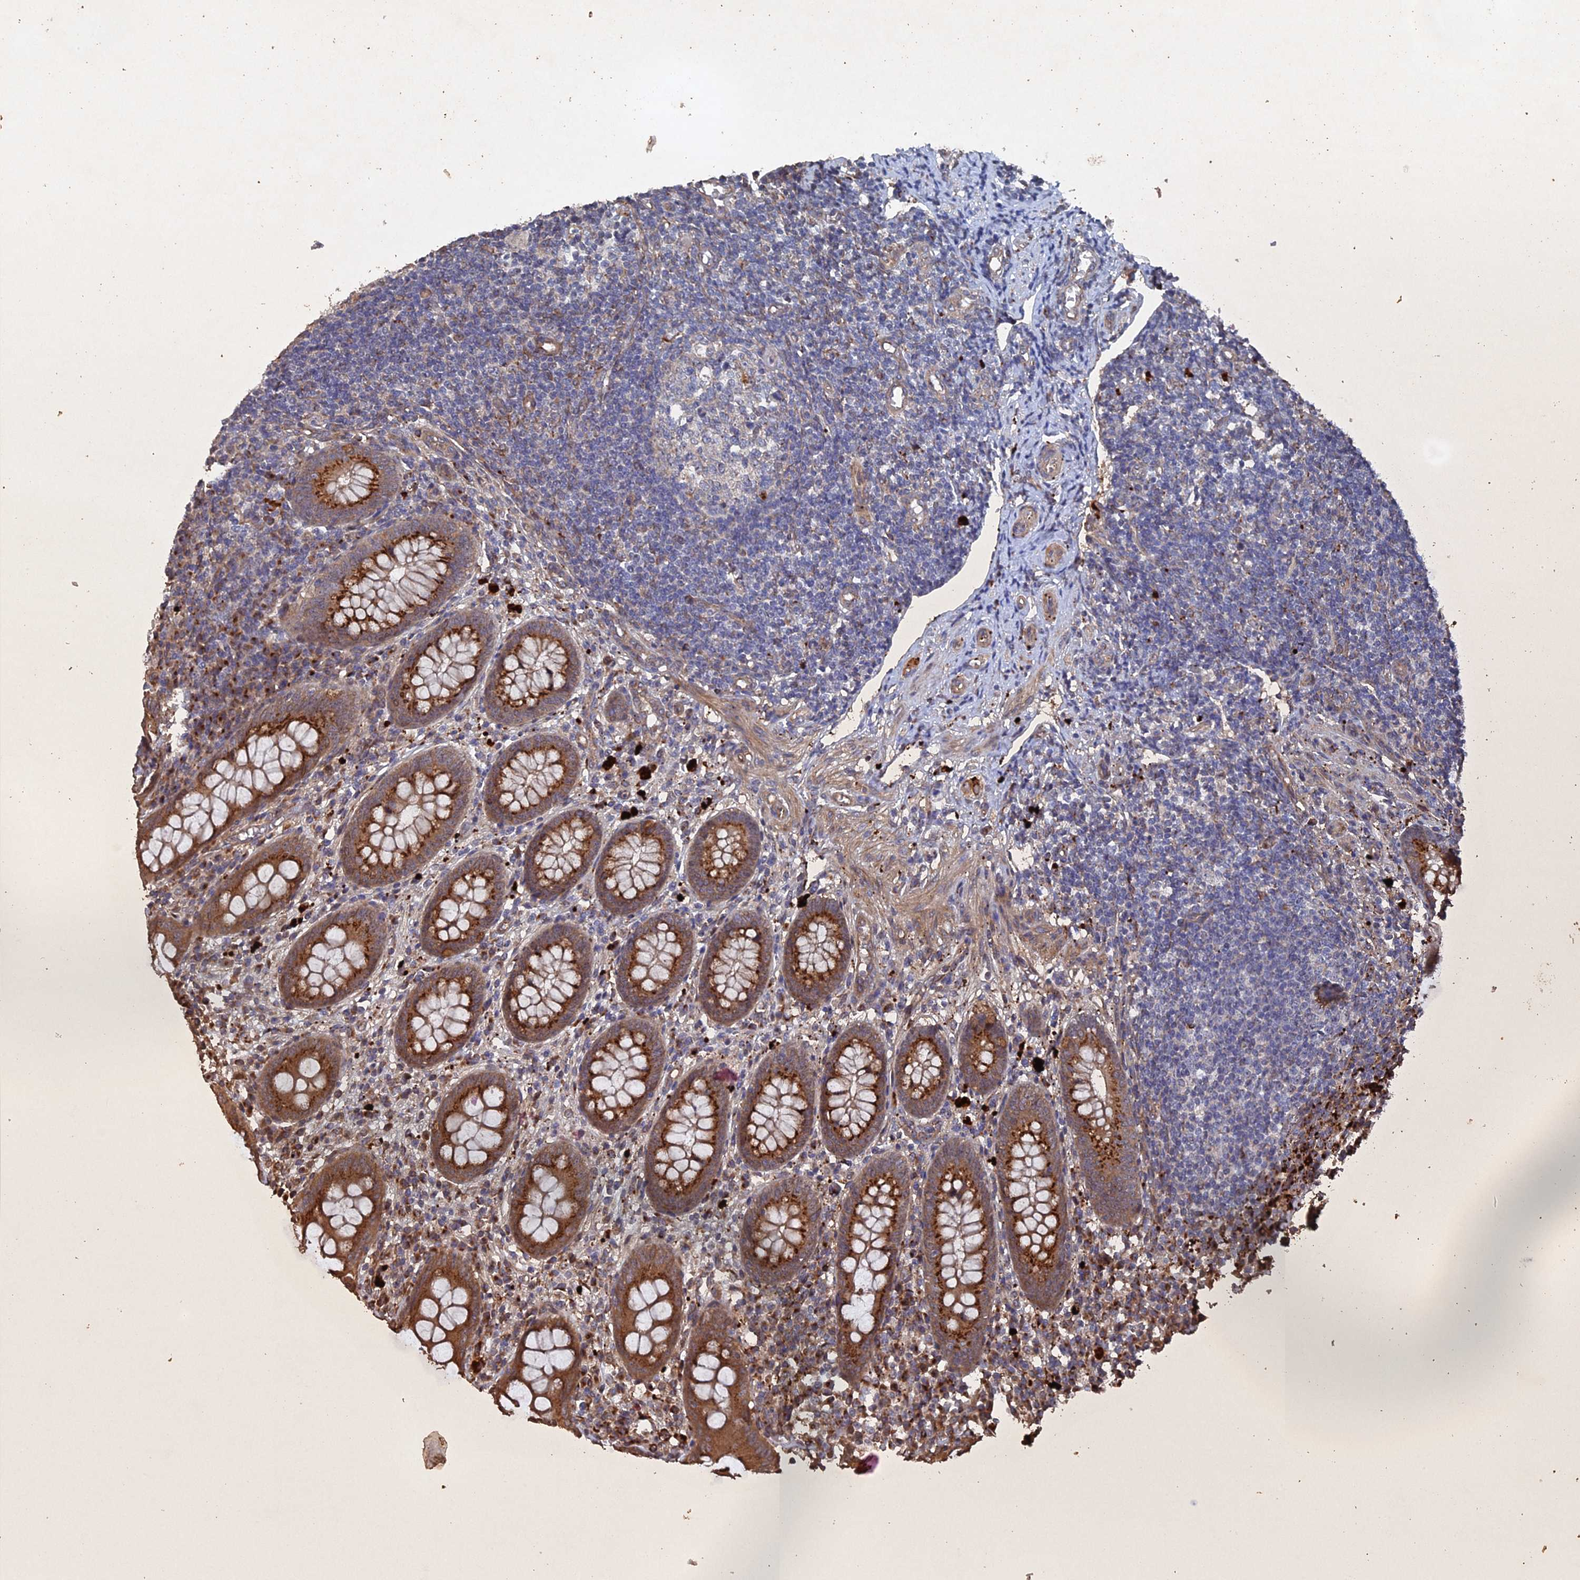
{"staining": {"intensity": "strong", "quantity": ">75%", "location": "cytoplasmic/membranous"}, "tissue": "appendix", "cell_type": "Glandular cells", "image_type": "normal", "snomed": [{"axis": "morphology", "description": "Normal tissue, NOS"}, {"axis": "topography", "description": "Appendix"}], "caption": "Immunohistochemical staining of unremarkable appendix displays >75% levels of strong cytoplasmic/membranous protein expression in approximately >75% of glandular cells.", "gene": "VPS37C", "patient": {"sex": "female", "age": 33}}